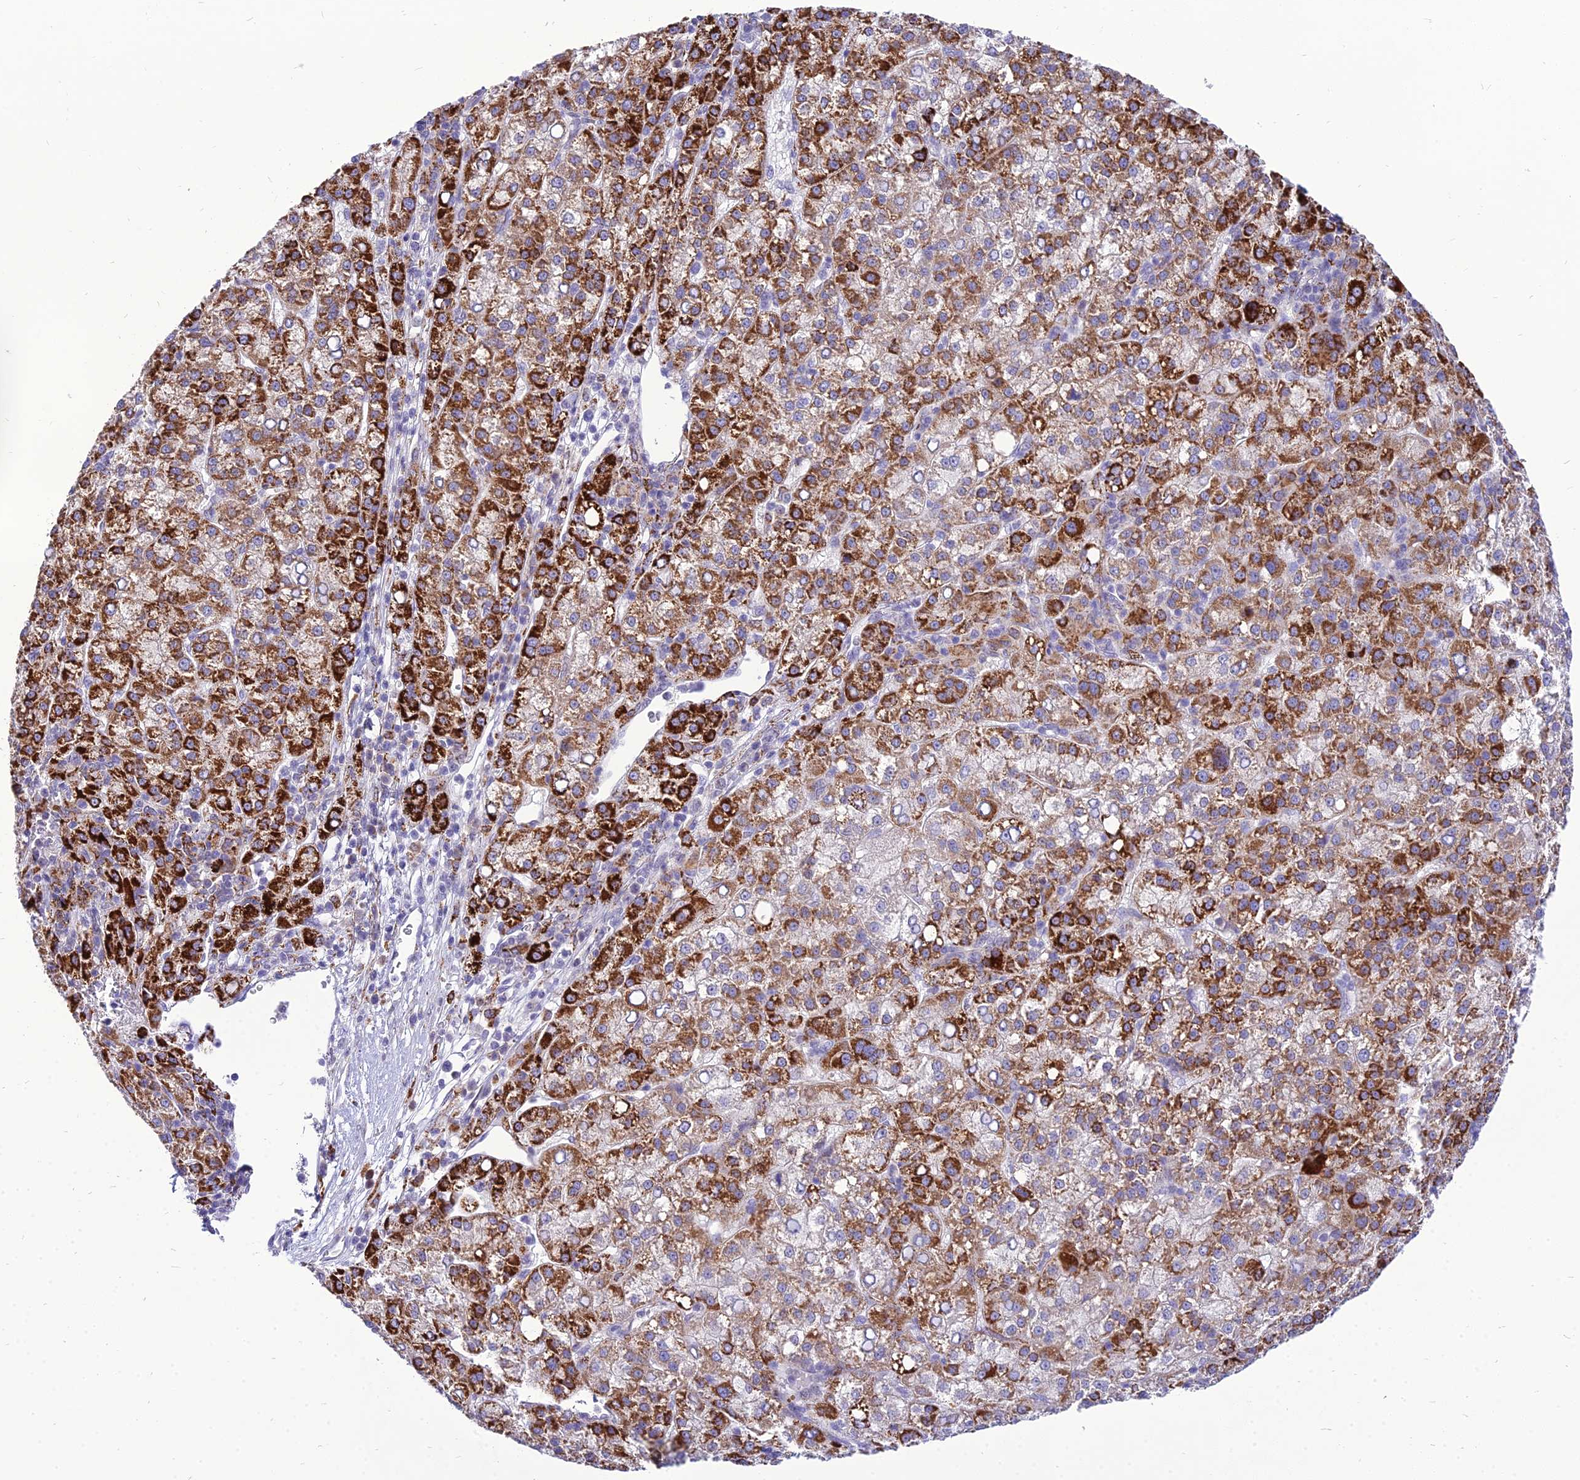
{"staining": {"intensity": "strong", "quantity": "25%-75%", "location": "cytoplasmic/membranous"}, "tissue": "liver cancer", "cell_type": "Tumor cells", "image_type": "cancer", "snomed": [{"axis": "morphology", "description": "Carcinoma, Hepatocellular, NOS"}, {"axis": "topography", "description": "Liver"}], "caption": "Immunohistochemistry (IHC) (DAB (3,3'-diaminobenzidine)) staining of human liver cancer (hepatocellular carcinoma) reveals strong cytoplasmic/membranous protein staining in approximately 25%-75% of tumor cells.", "gene": "C6orf163", "patient": {"sex": "female", "age": 58}}